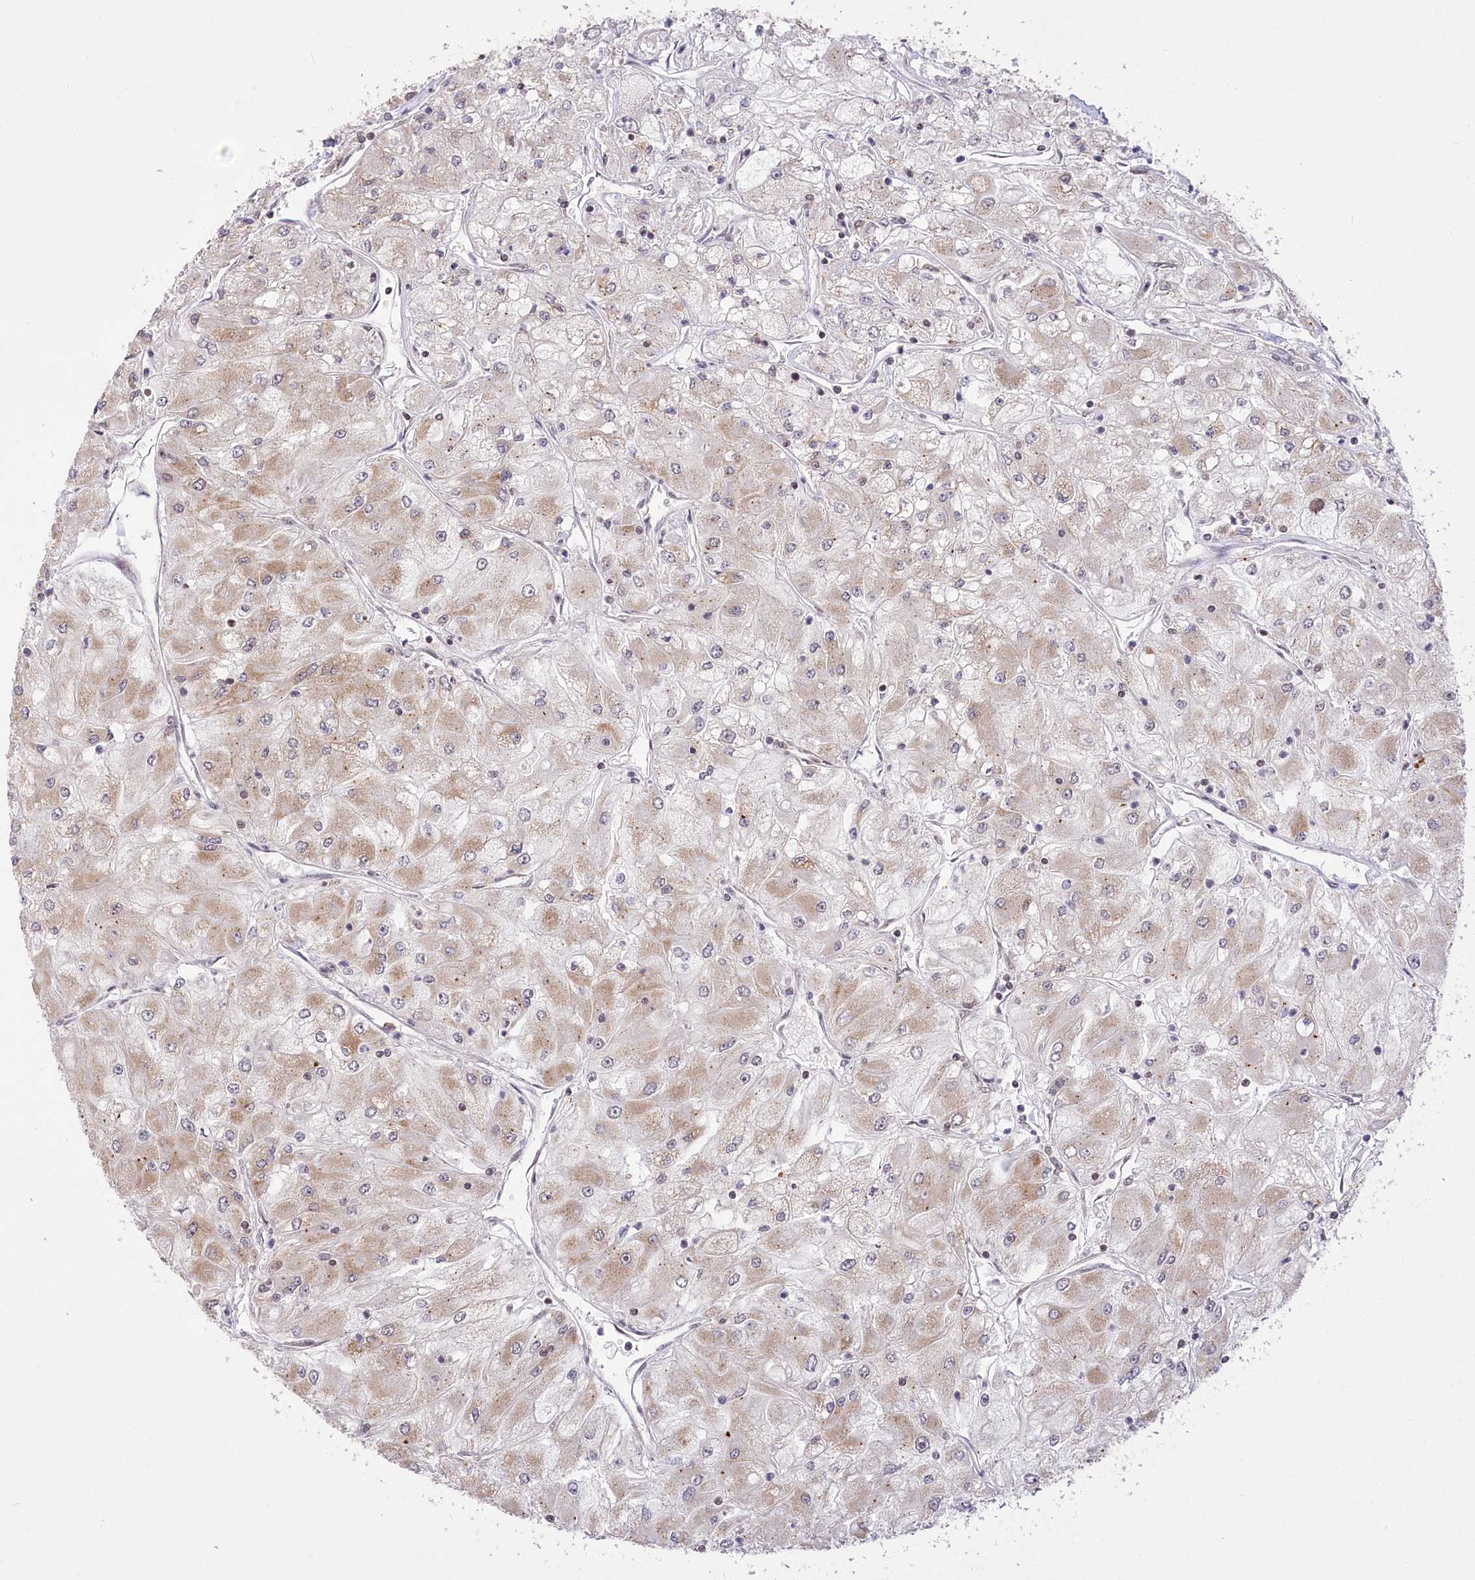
{"staining": {"intensity": "moderate", "quantity": "<25%", "location": "cytoplasmic/membranous"}, "tissue": "renal cancer", "cell_type": "Tumor cells", "image_type": "cancer", "snomed": [{"axis": "morphology", "description": "Adenocarcinoma, NOS"}, {"axis": "topography", "description": "Kidney"}], "caption": "Human renal cancer (adenocarcinoma) stained with a brown dye exhibits moderate cytoplasmic/membranous positive positivity in about <25% of tumor cells.", "gene": "ZMAT2", "patient": {"sex": "male", "age": 80}}